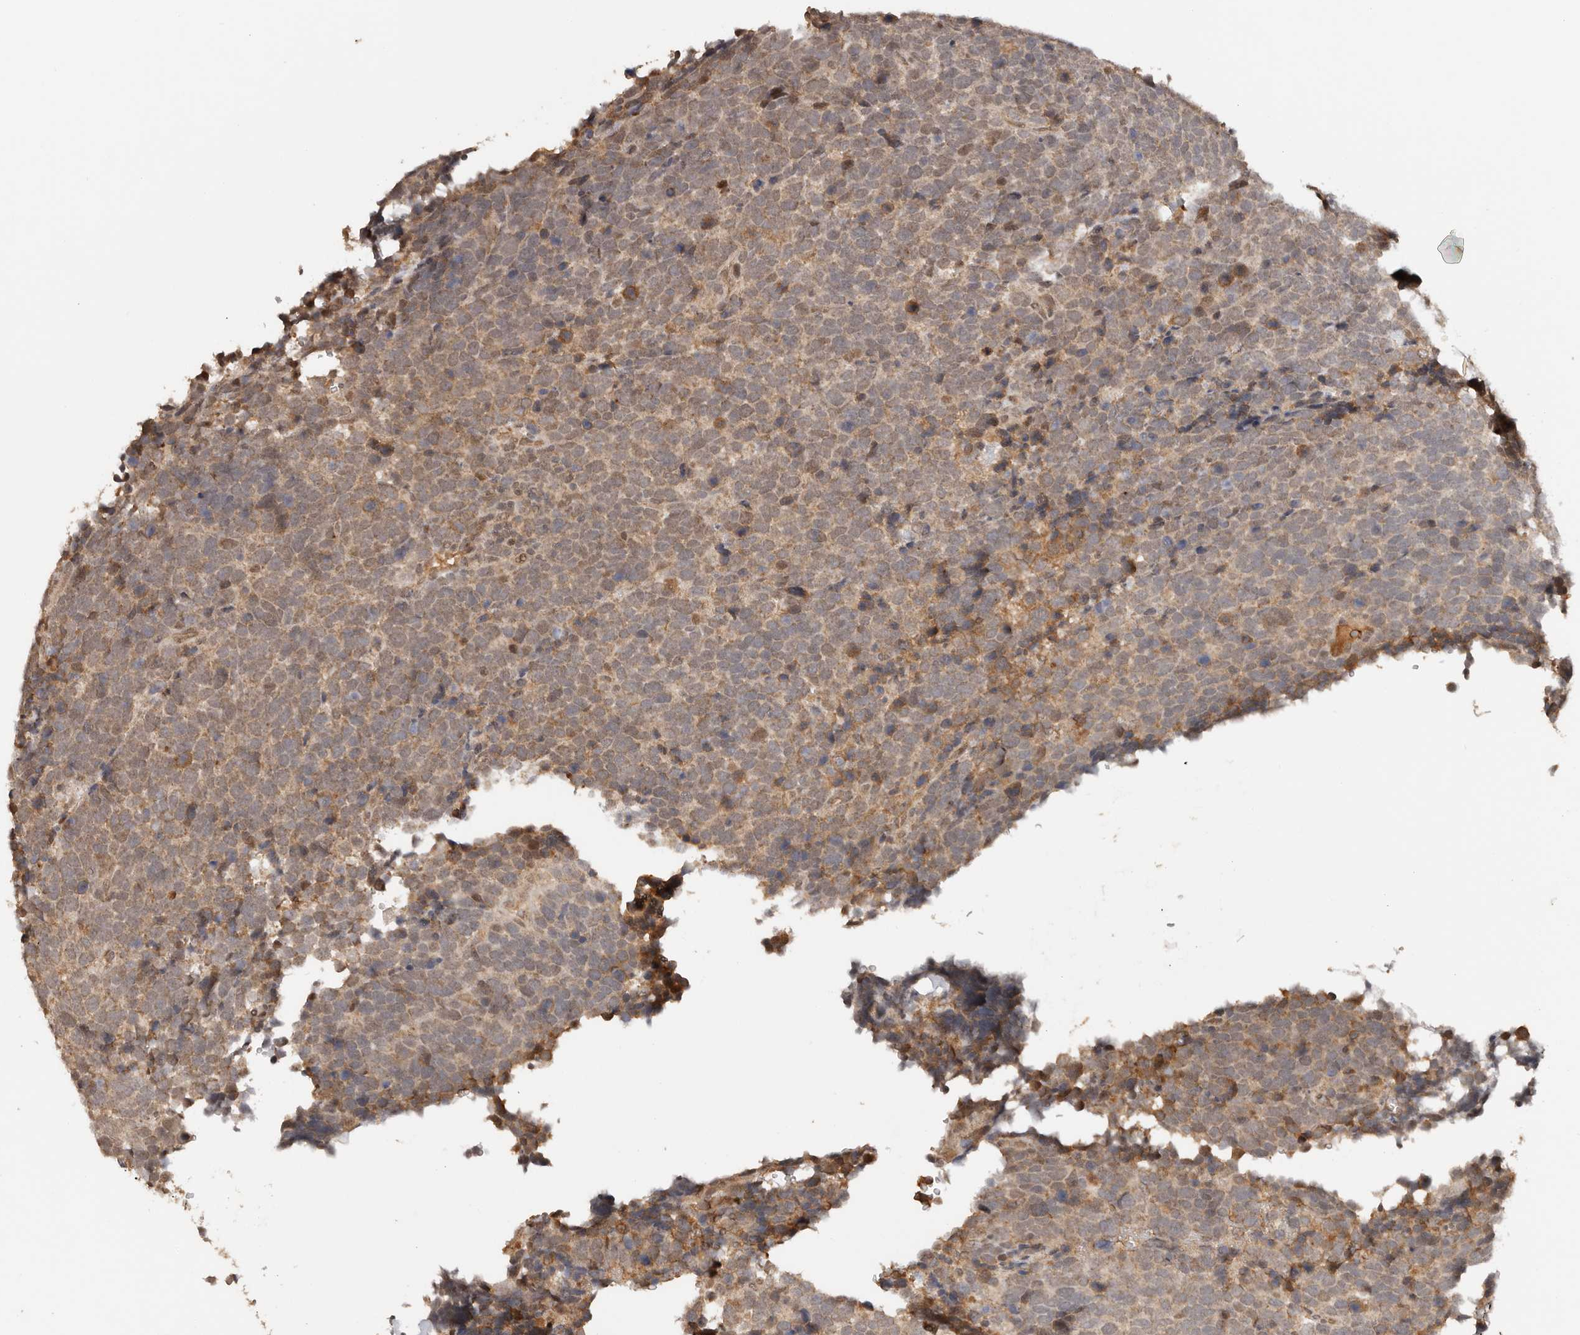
{"staining": {"intensity": "moderate", "quantity": ">75%", "location": "cytoplasmic/membranous"}, "tissue": "urothelial cancer", "cell_type": "Tumor cells", "image_type": "cancer", "snomed": [{"axis": "morphology", "description": "Urothelial carcinoma, High grade"}, {"axis": "topography", "description": "Urinary bladder"}], "caption": "Immunohistochemical staining of high-grade urothelial carcinoma demonstrates medium levels of moderate cytoplasmic/membranous positivity in about >75% of tumor cells. (Brightfield microscopy of DAB IHC at high magnification).", "gene": "SEC14L1", "patient": {"sex": "female", "age": 82}}